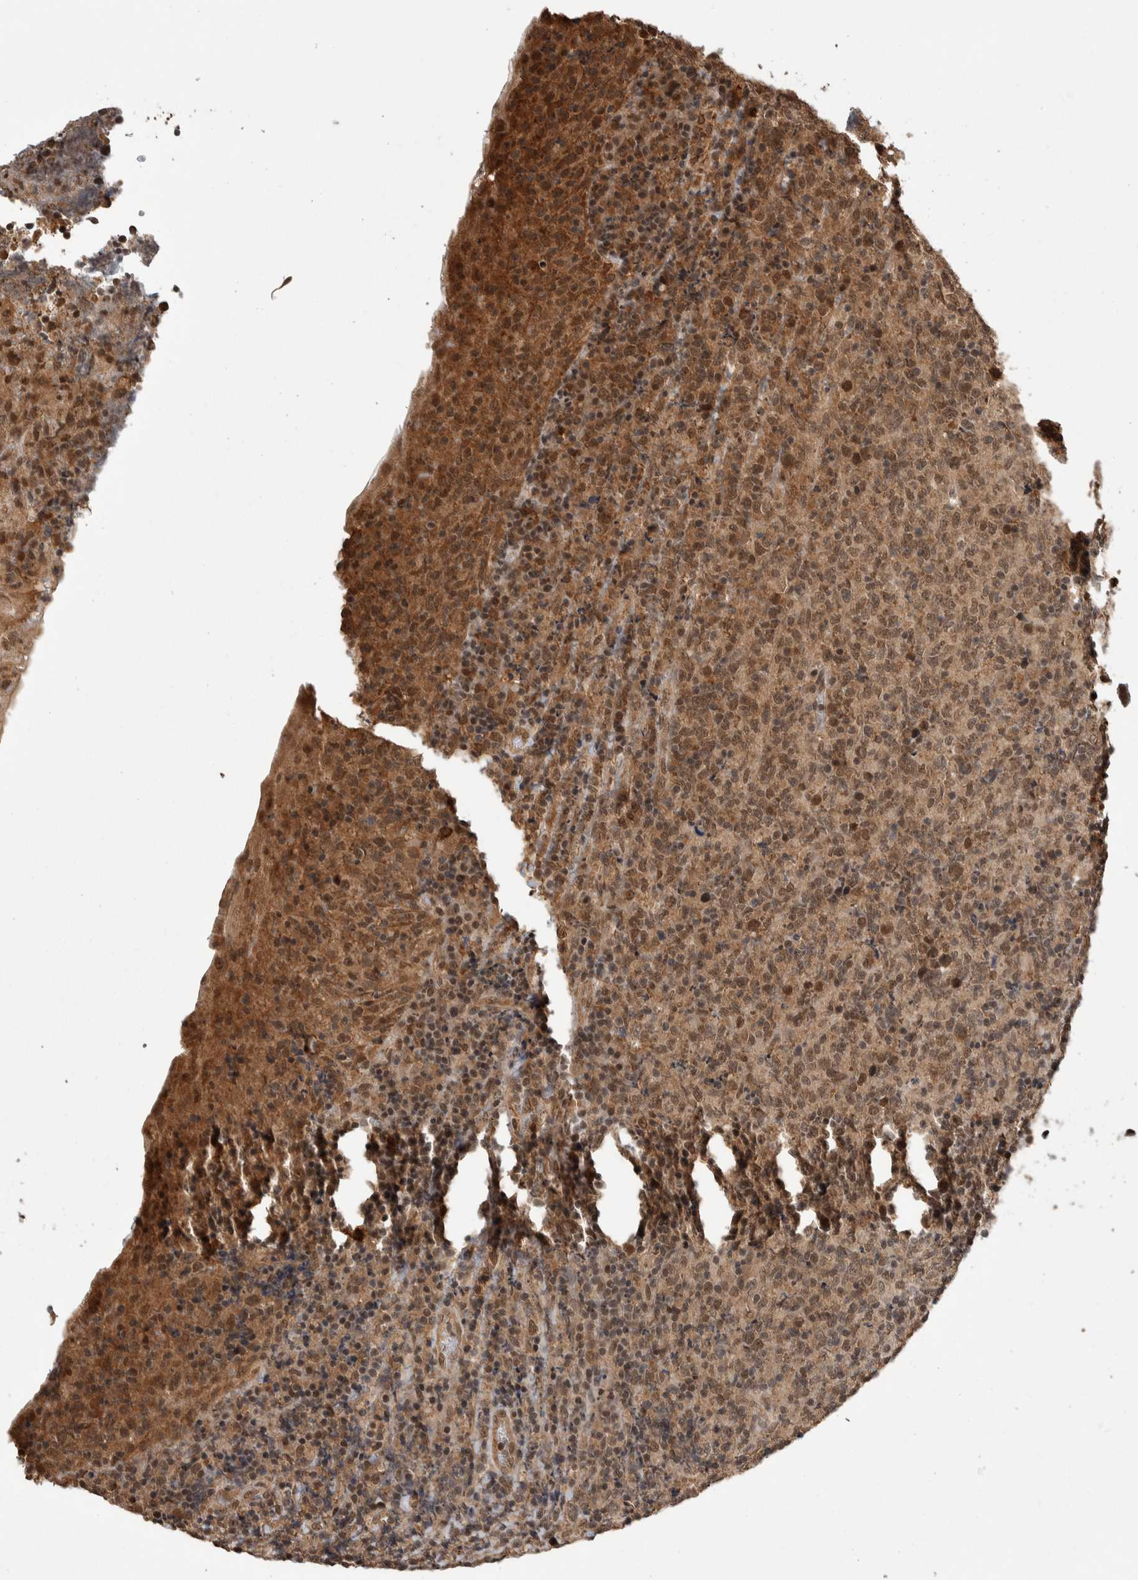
{"staining": {"intensity": "moderate", "quantity": "25%-75%", "location": "cytoplasmic/membranous,nuclear"}, "tissue": "lymphoma", "cell_type": "Tumor cells", "image_type": "cancer", "snomed": [{"axis": "morphology", "description": "Malignant lymphoma, non-Hodgkin's type, High grade"}, {"axis": "topography", "description": "Tonsil"}], "caption": "Immunohistochemistry (IHC) of human lymphoma reveals medium levels of moderate cytoplasmic/membranous and nuclear staining in approximately 25%-75% of tumor cells. (DAB IHC, brown staining for protein, blue staining for nuclei).", "gene": "ZNF592", "patient": {"sex": "female", "age": 36}}